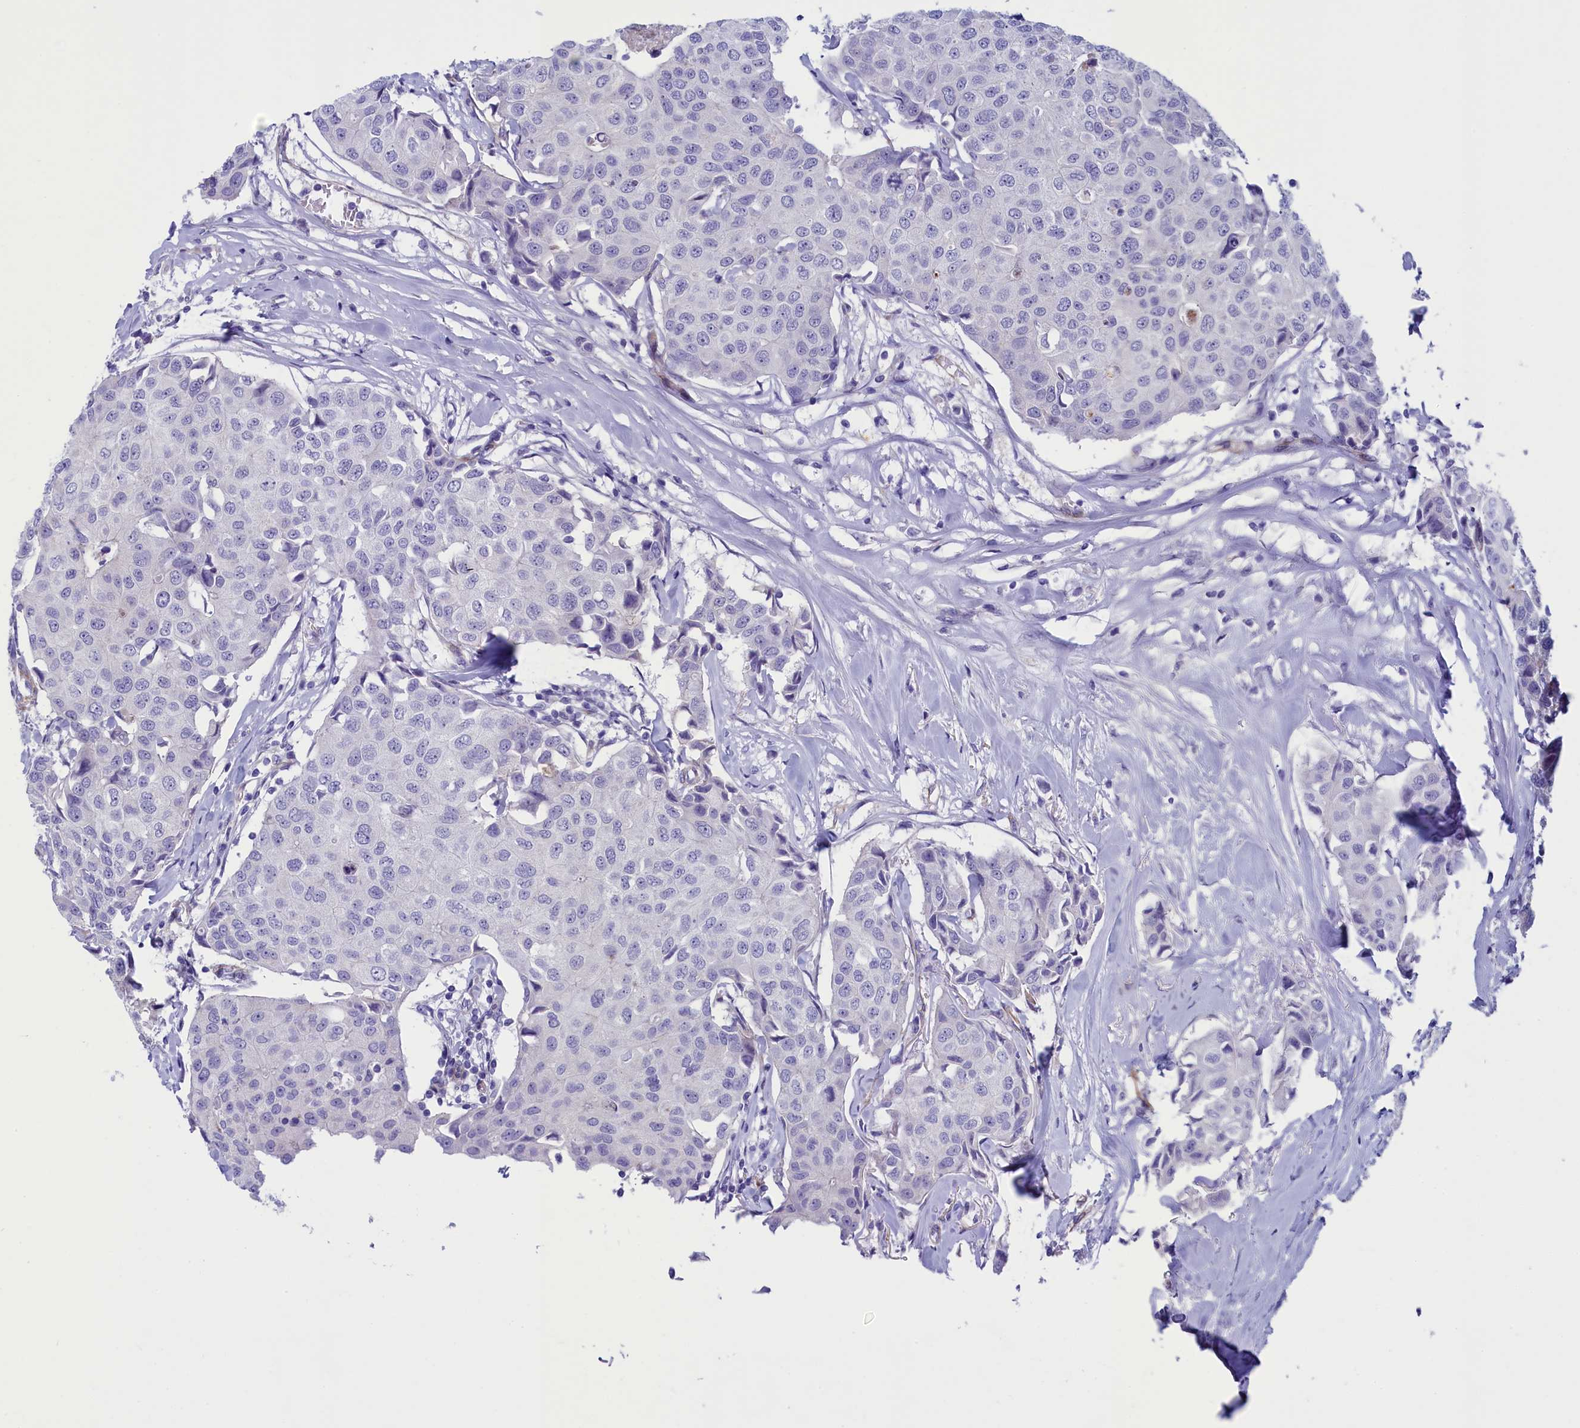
{"staining": {"intensity": "negative", "quantity": "none", "location": "none"}, "tissue": "breast cancer", "cell_type": "Tumor cells", "image_type": "cancer", "snomed": [{"axis": "morphology", "description": "Duct carcinoma"}, {"axis": "topography", "description": "Breast"}], "caption": "Immunohistochemical staining of breast invasive ductal carcinoma shows no significant expression in tumor cells. (Brightfield microscopy of DAB (3,3'-diaminobenzidine) immunohistochemistry at high magnification).", "gene": "LOXL1", "patient": {"sex": "female", "age": 80}}